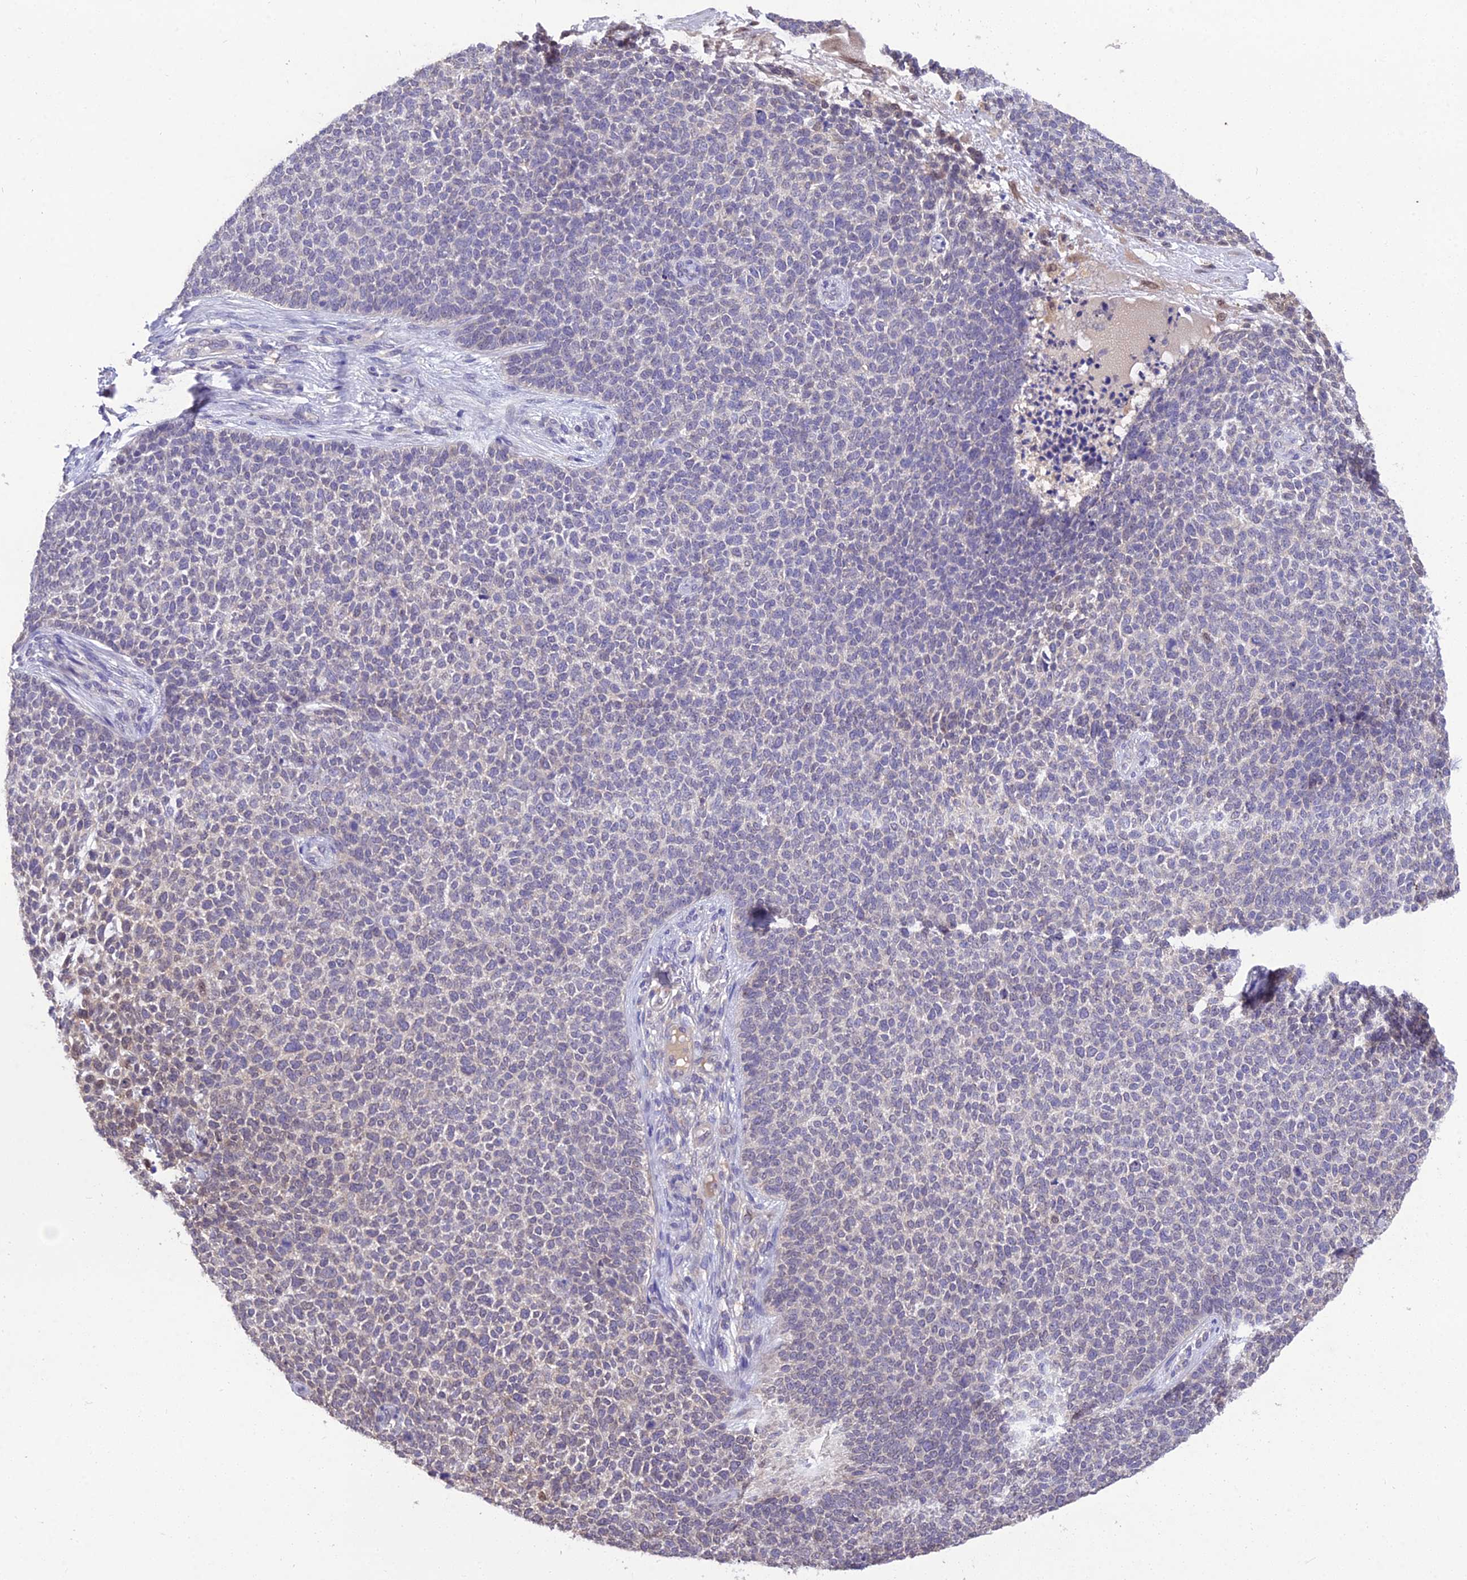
{"staining": {"intensity": "negative", "quantity": "none", "location": "none"}, "tissue": "skin cancer", "cell_type": "Tumor cells", "image_type": "cancer", "snomed": [{"axis": "morphology", "description": "Basal cell carcinoma"}, {"axis": "topography", "description": "Skin"}], "caption": "Tumor cells show no significant staining in skin cancer. (DAB immunohistochemistry visualized using brightfield microscopy, high magnification).", "gene": "PGK1", "patient": {"sex": "female", "age": 84}}